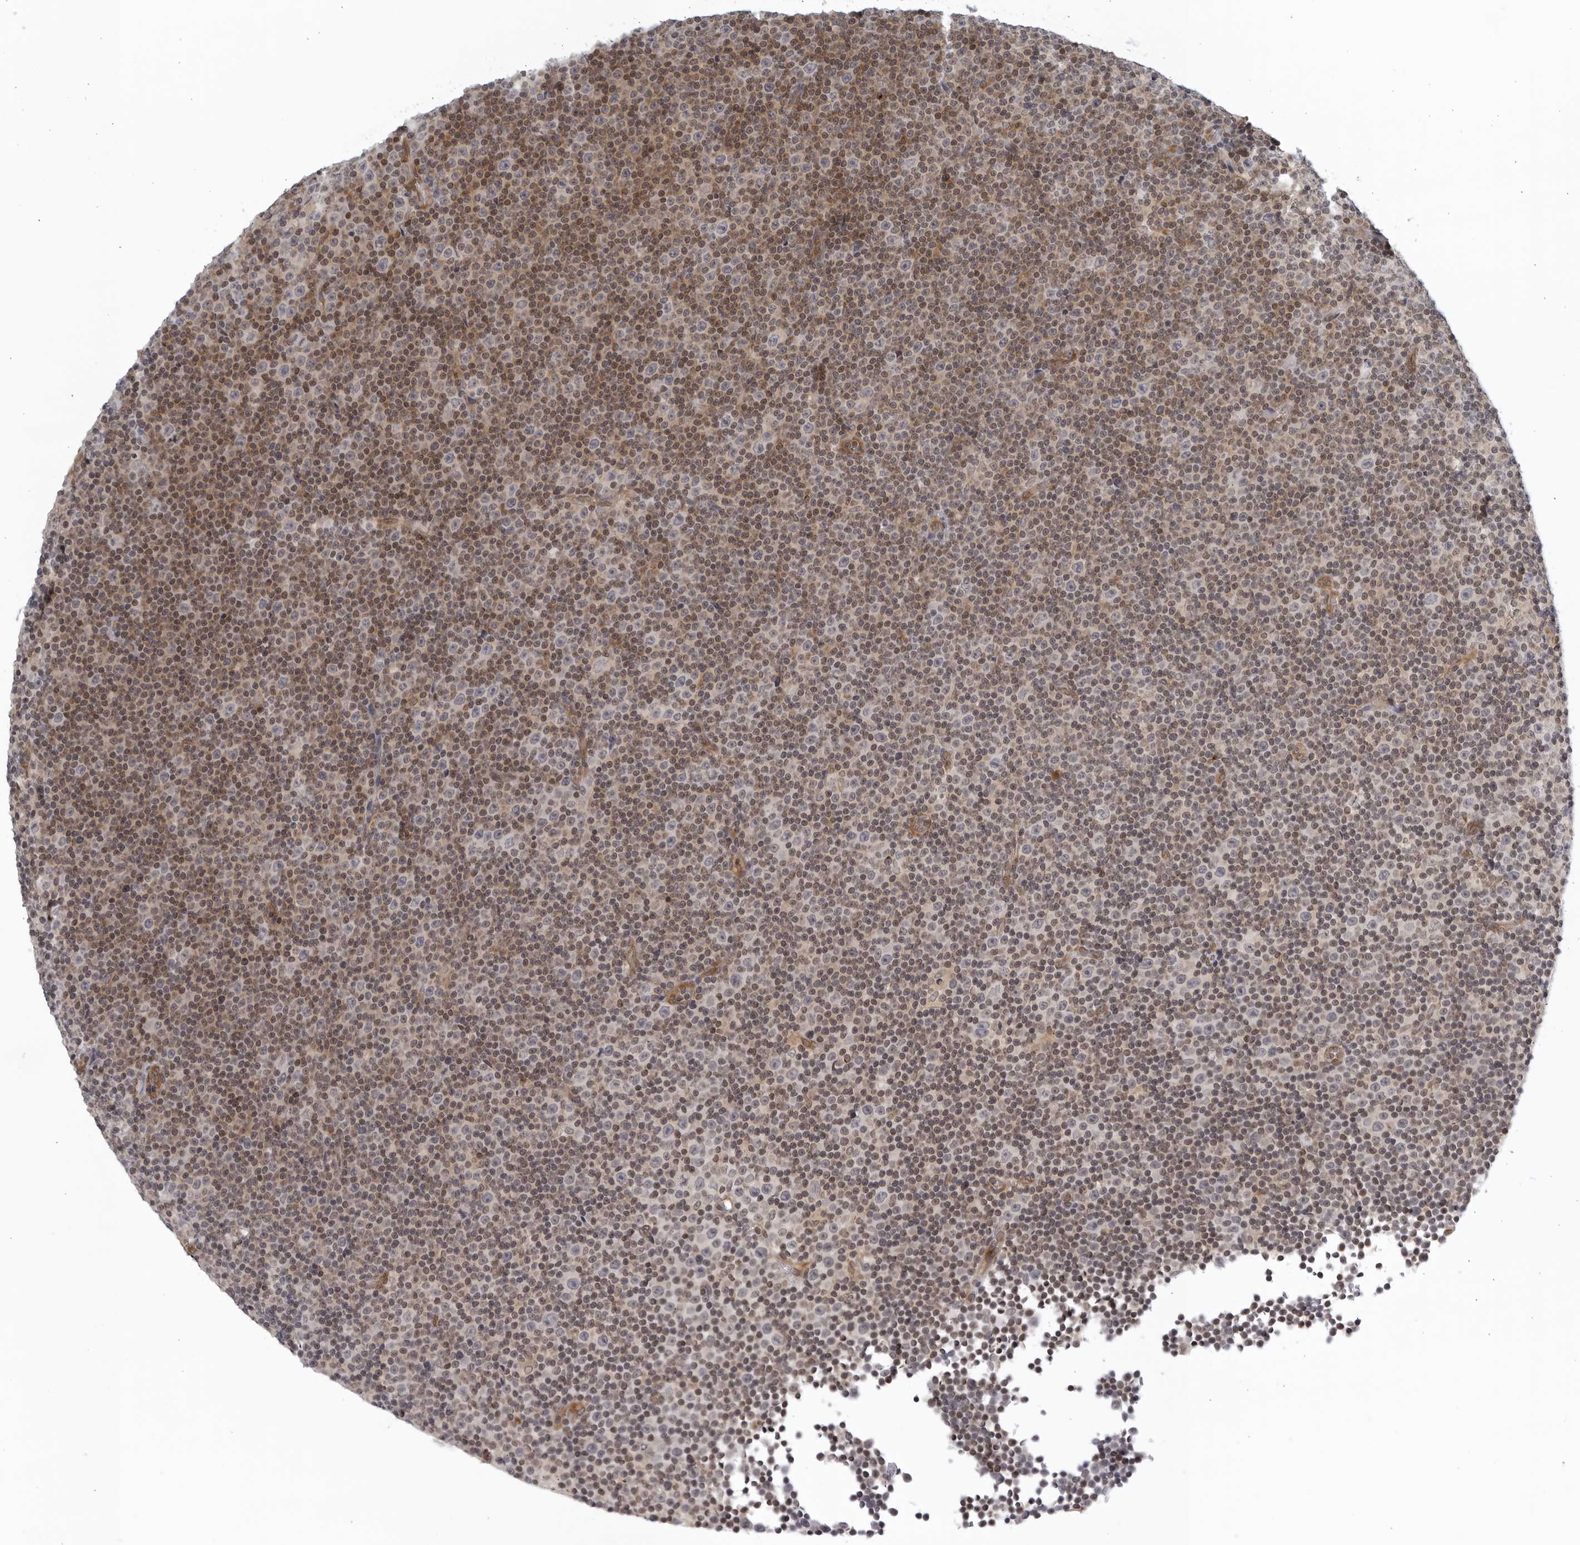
{"staining": {"intensity": "moderate", "quantity": "25%-75%", "location": "nuclear"}, "tissue": "lymphoma", "cell_type": "Tumor cells", "image_type": "cancer", "snomed": [{"axis": "morphology", "description": "Malignant lymphoma, non-Hodgkin's type, Low grade"}, {"axis": "topography", "description": "Lymph node"}], "caption": "Immunohistochemical staining of malignant lymphoma, non-Hodgkin's type (low-grade) displays medium levels of moderate nuclear protein expression in about 25%-75% of tumor cells.", "gene": "SERTAD4", "patient": {"sex": "female", "age": 67}}